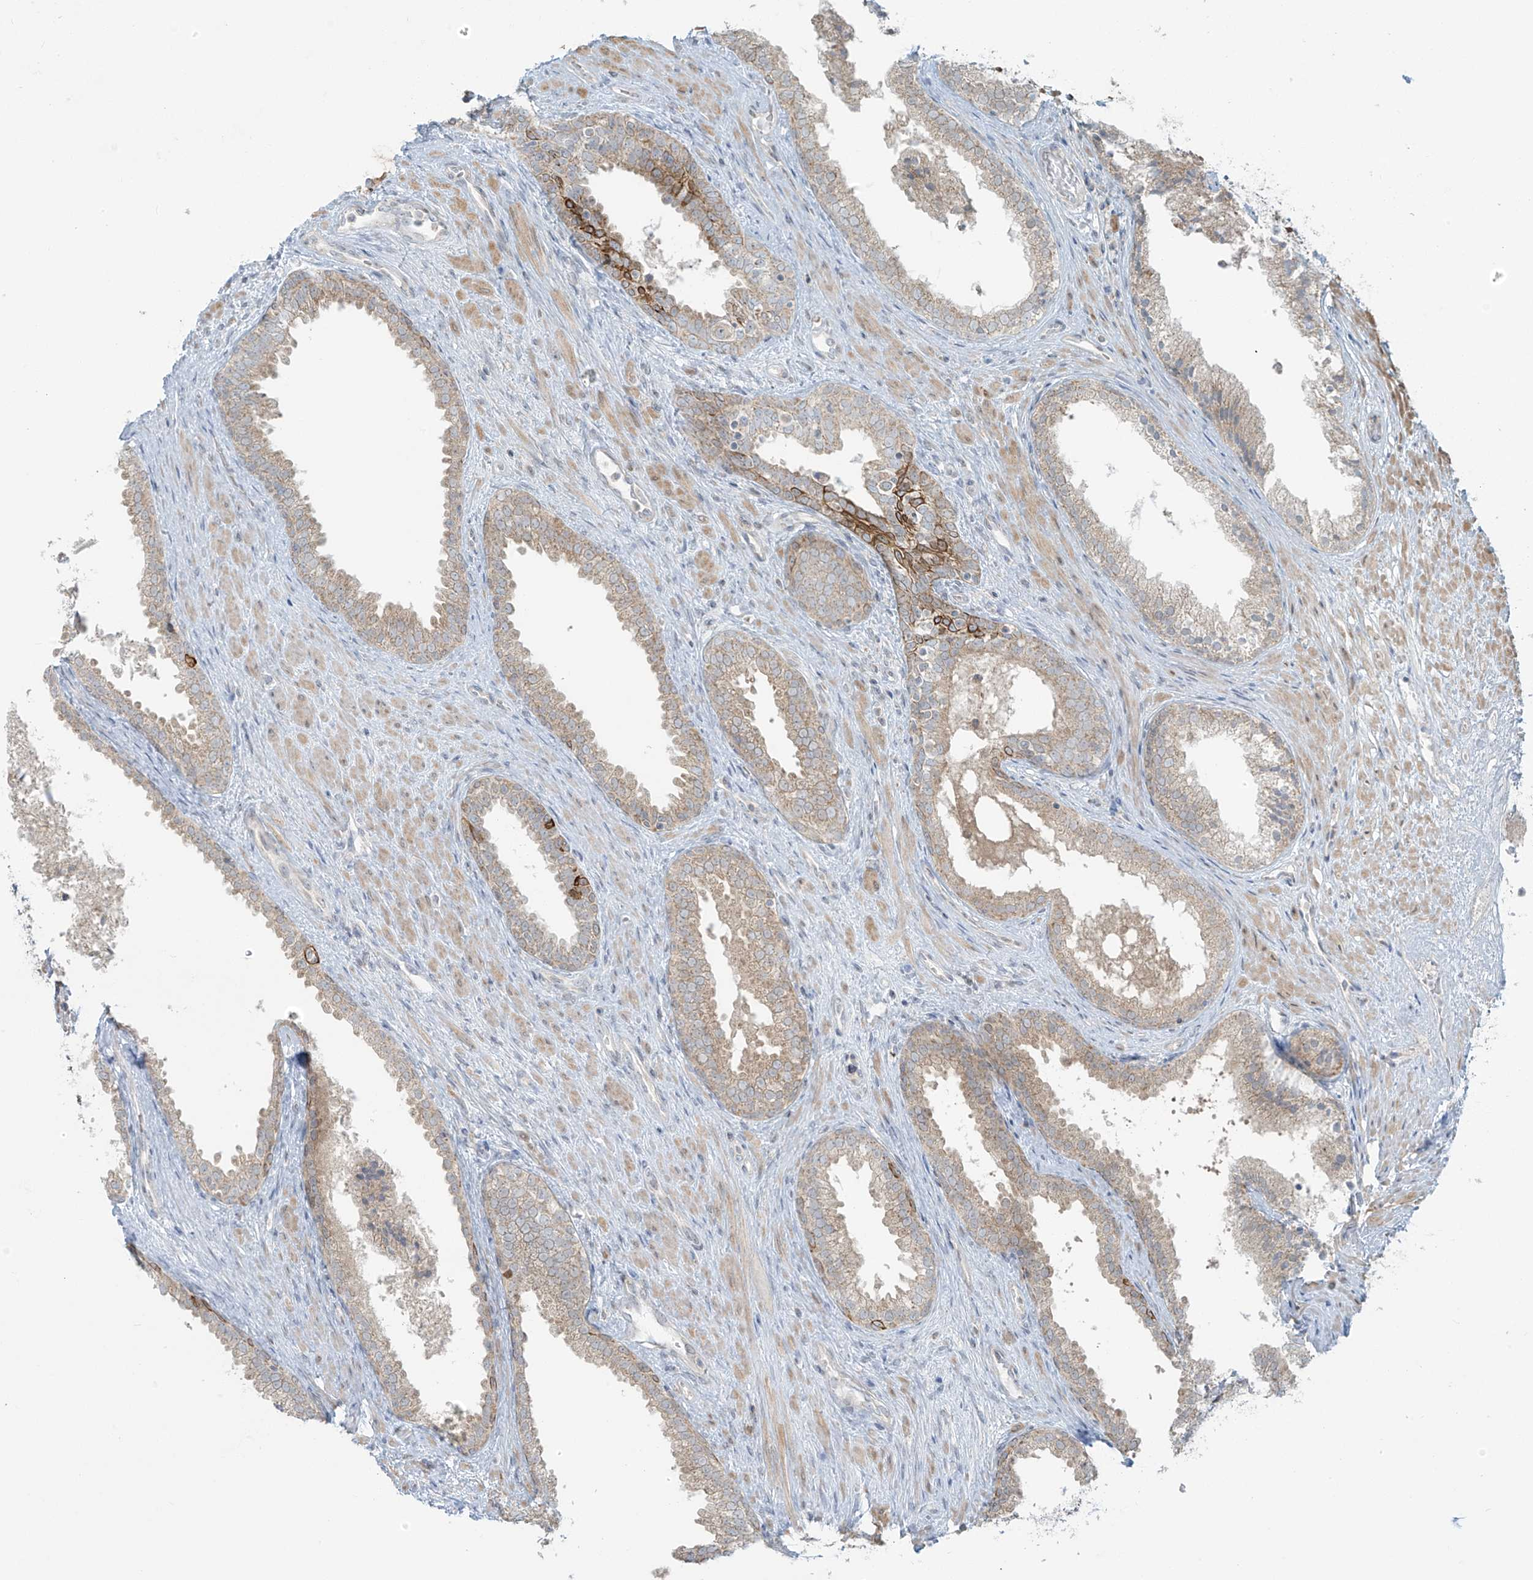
{"staining": {"intensity": "strong", "quantity": "<25%", "location": "cytoplasmic/membranous"}, "tissue": "prostate", "cell_type": "Glandular cells", "image_type": "normal", "snomed": [{"axis": "morphology", "description": "Normal tissue, NOS"}, {"axis": "topography", "description": "Prostate"}], "caption": "Immunohistochemistry (IHC) image of normal prostate: prostate stained using IHC reveals medium levels of strong protein expression localized specifically in the cytoplasmic/membranous of glandular cells, appearing as a cytoplasmic/membranous brown color.", "gene": "HDDC2", "patient": {"sex": "male", "age": 76}}